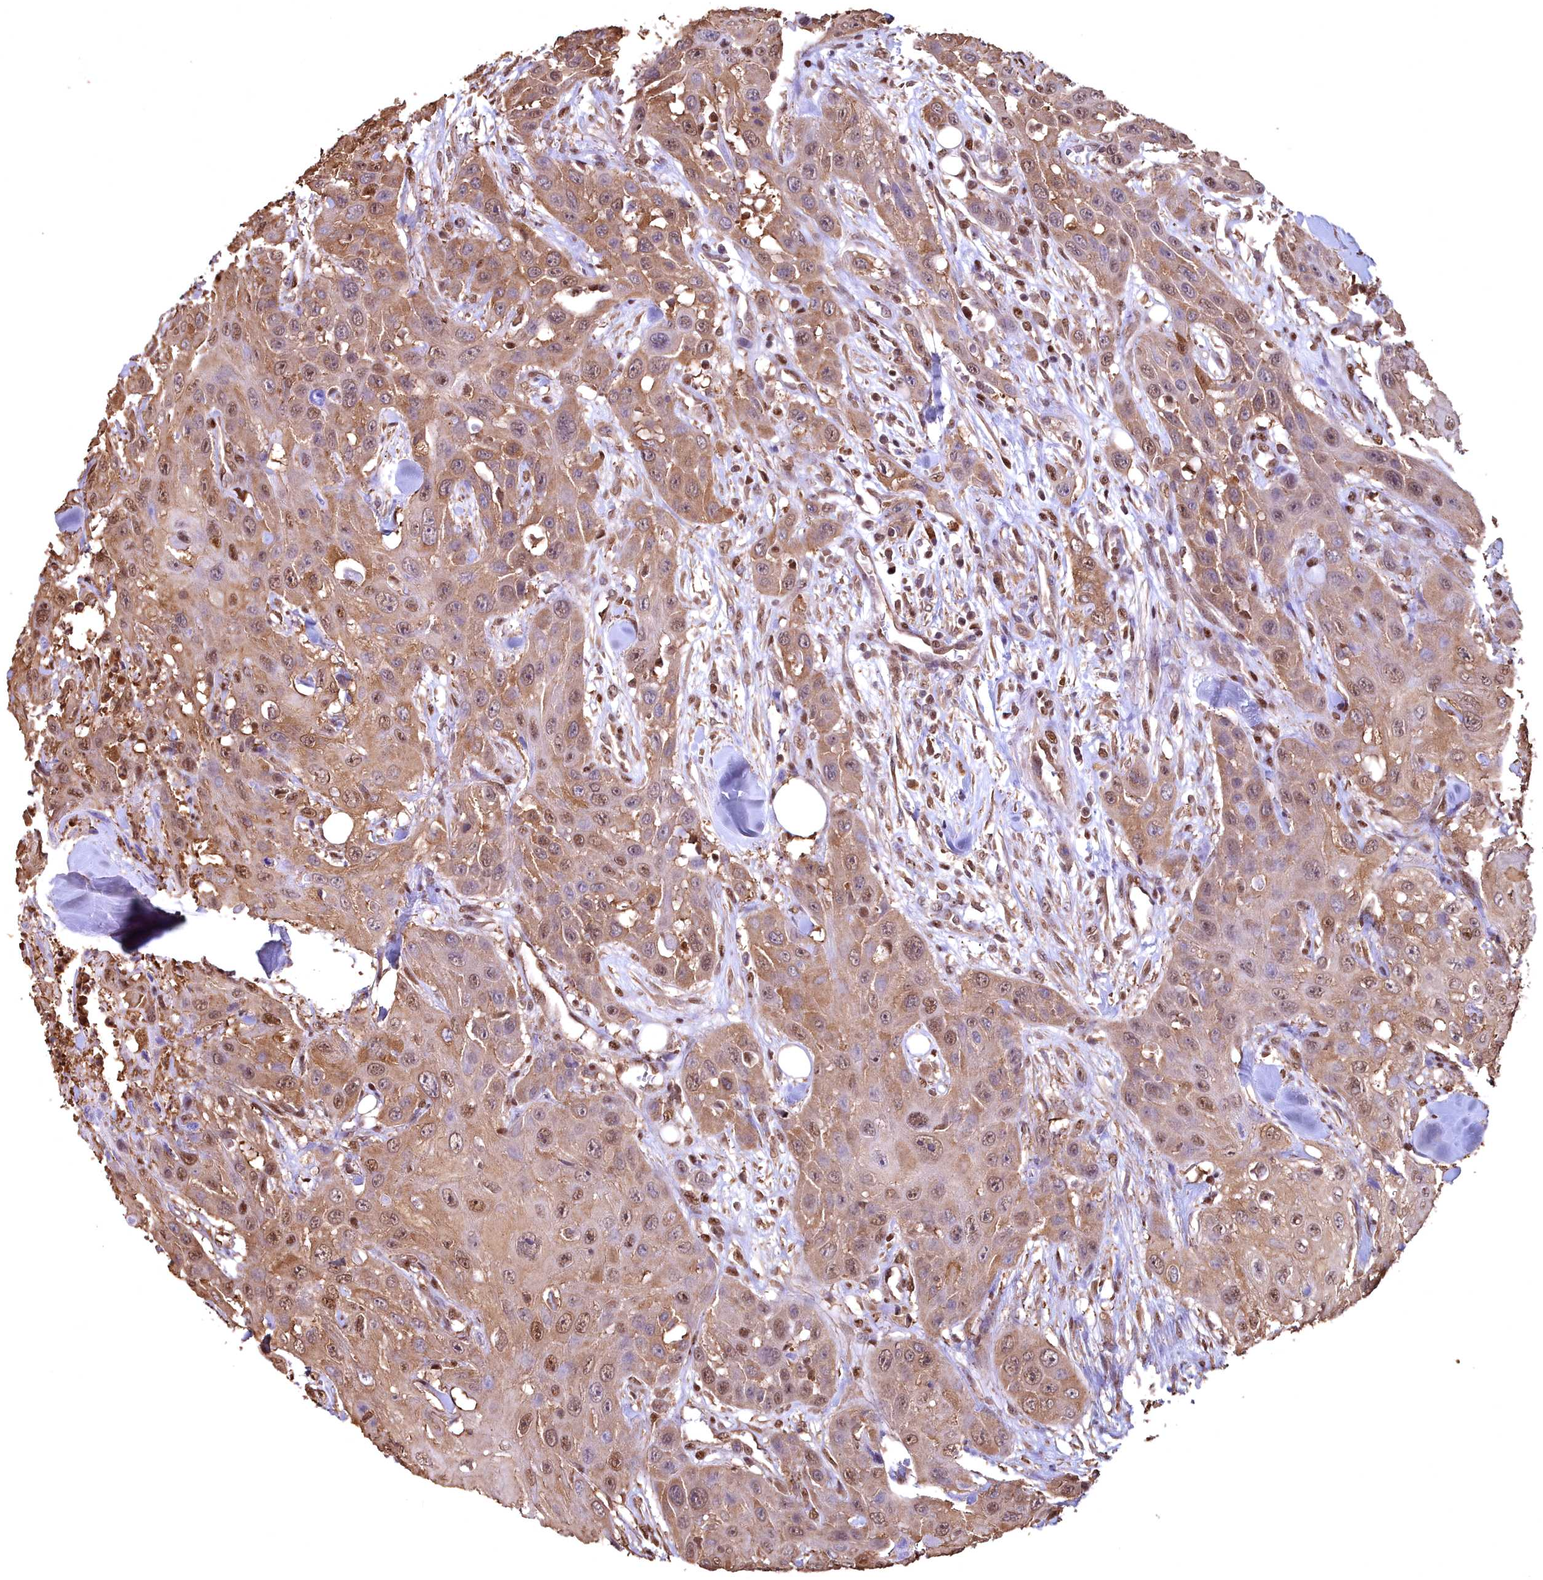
{"staining": {"intensity": "moderate", "quantity": ">75%", "location": "cytoplasmic/membranous,nuclear"}, "tissue": "head and neck cancer", "cell_type": "Tumor cells", "image_type": "cancer", "snomed": [{"axis": "morphology", "description": "Squamous cell carcinoma, NOS"}, {"axis": "topography", "description": "Head-Neck"}], "caption": "DAB immunohistochemical staining of human head and neck cancer (squamous cell carcinoma) reveals moderate cytoplasmic/membranous and nuclear protein positivity in about >75% of tumor cells.", "gene": "GAPDH", "patient": {"sex": "male", "age": 81}}